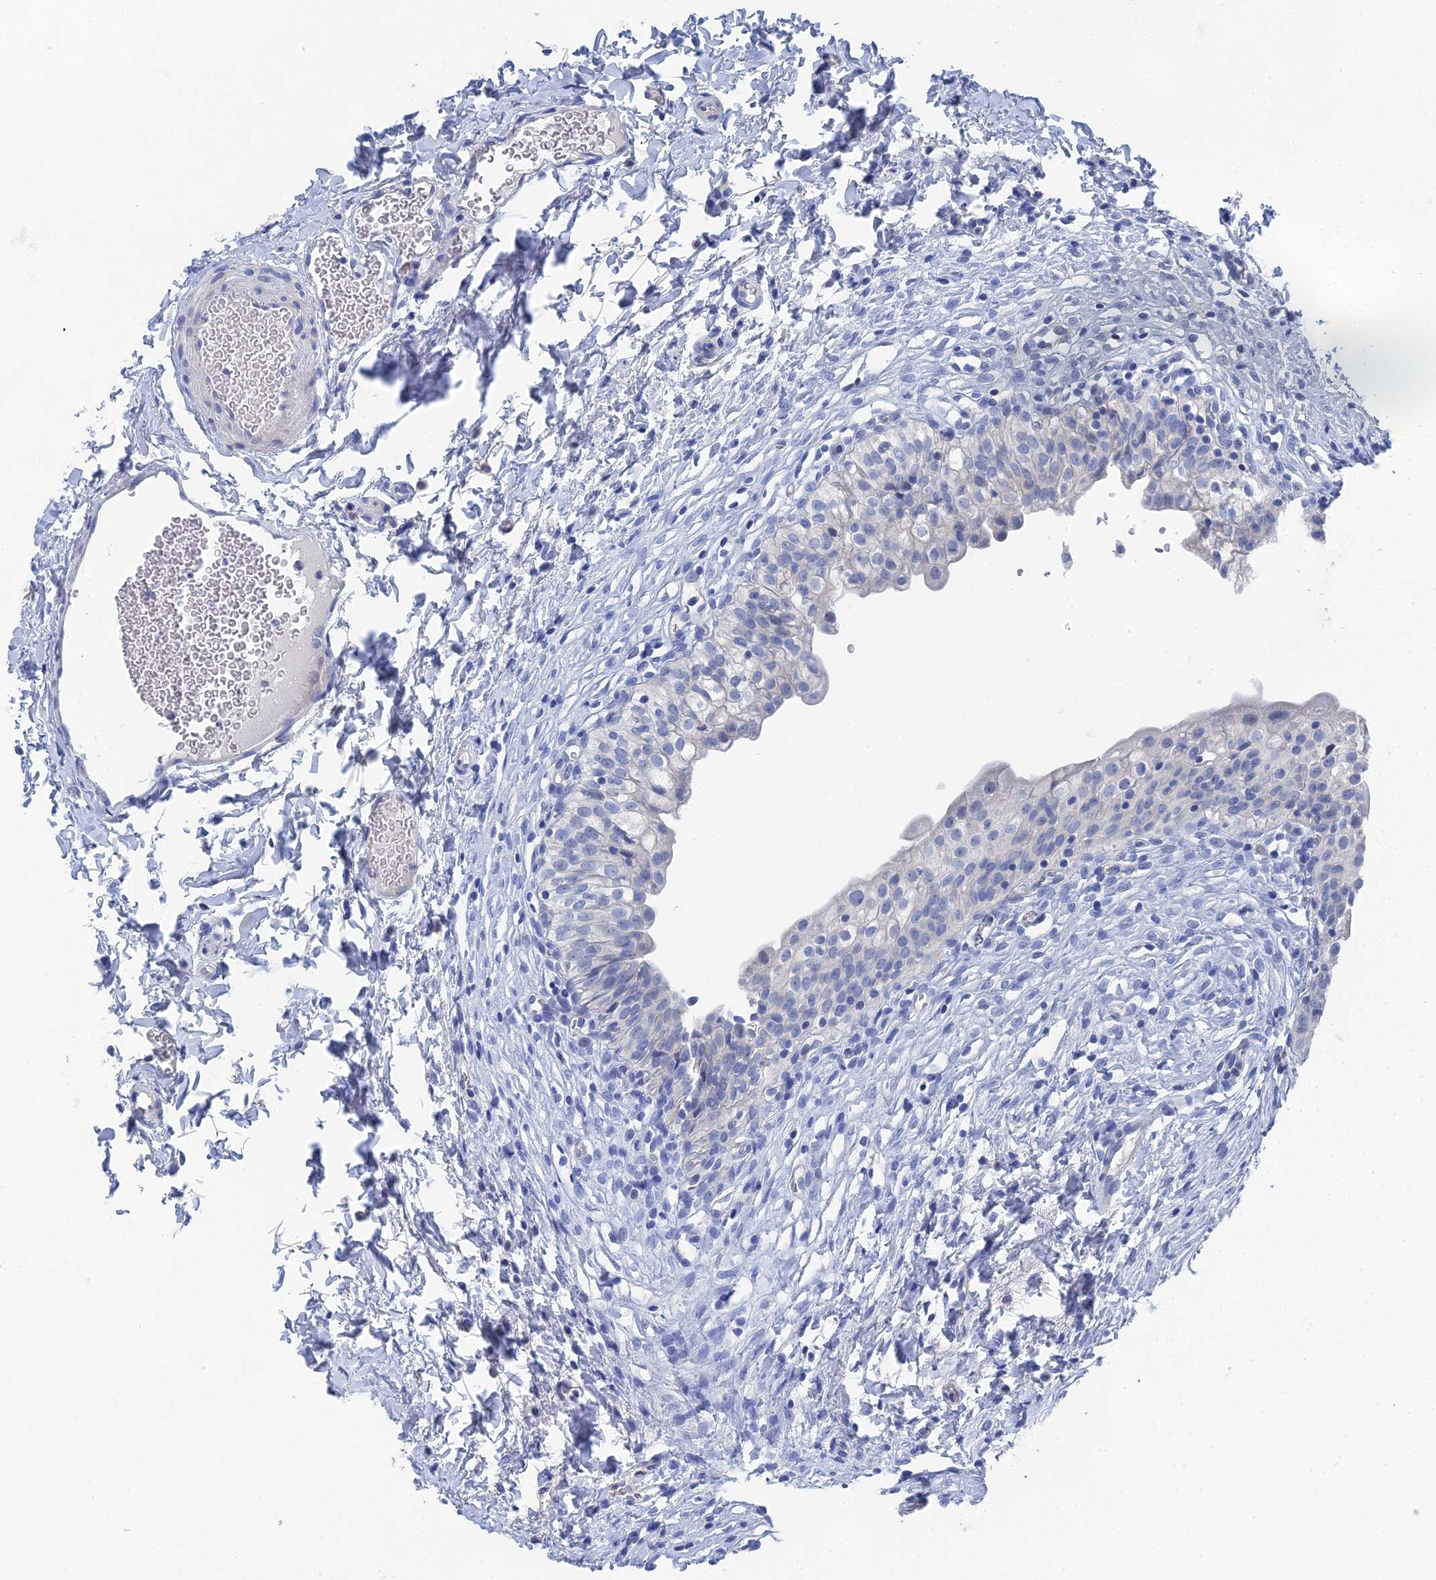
{"staining": {"intensity": "negative", "quantity": "none", "location": "none"}, "tissue": "urinary bladder", "cell_type": "Urothelial cells", "image_type": "normal", "snomed": [{"axis": "morphology", "description": "Normal tissue, NOS"}, {"axis": "topography", "description": "Urinary bladder"}], "caption": "DAB (3,3'-diaminobenzidine) immunohistochemical staining of normal urinary bladder displays no significant expression in urothelial cells.", "gene": "GFAP", "patient": {"sex": "male", "age": 55}}